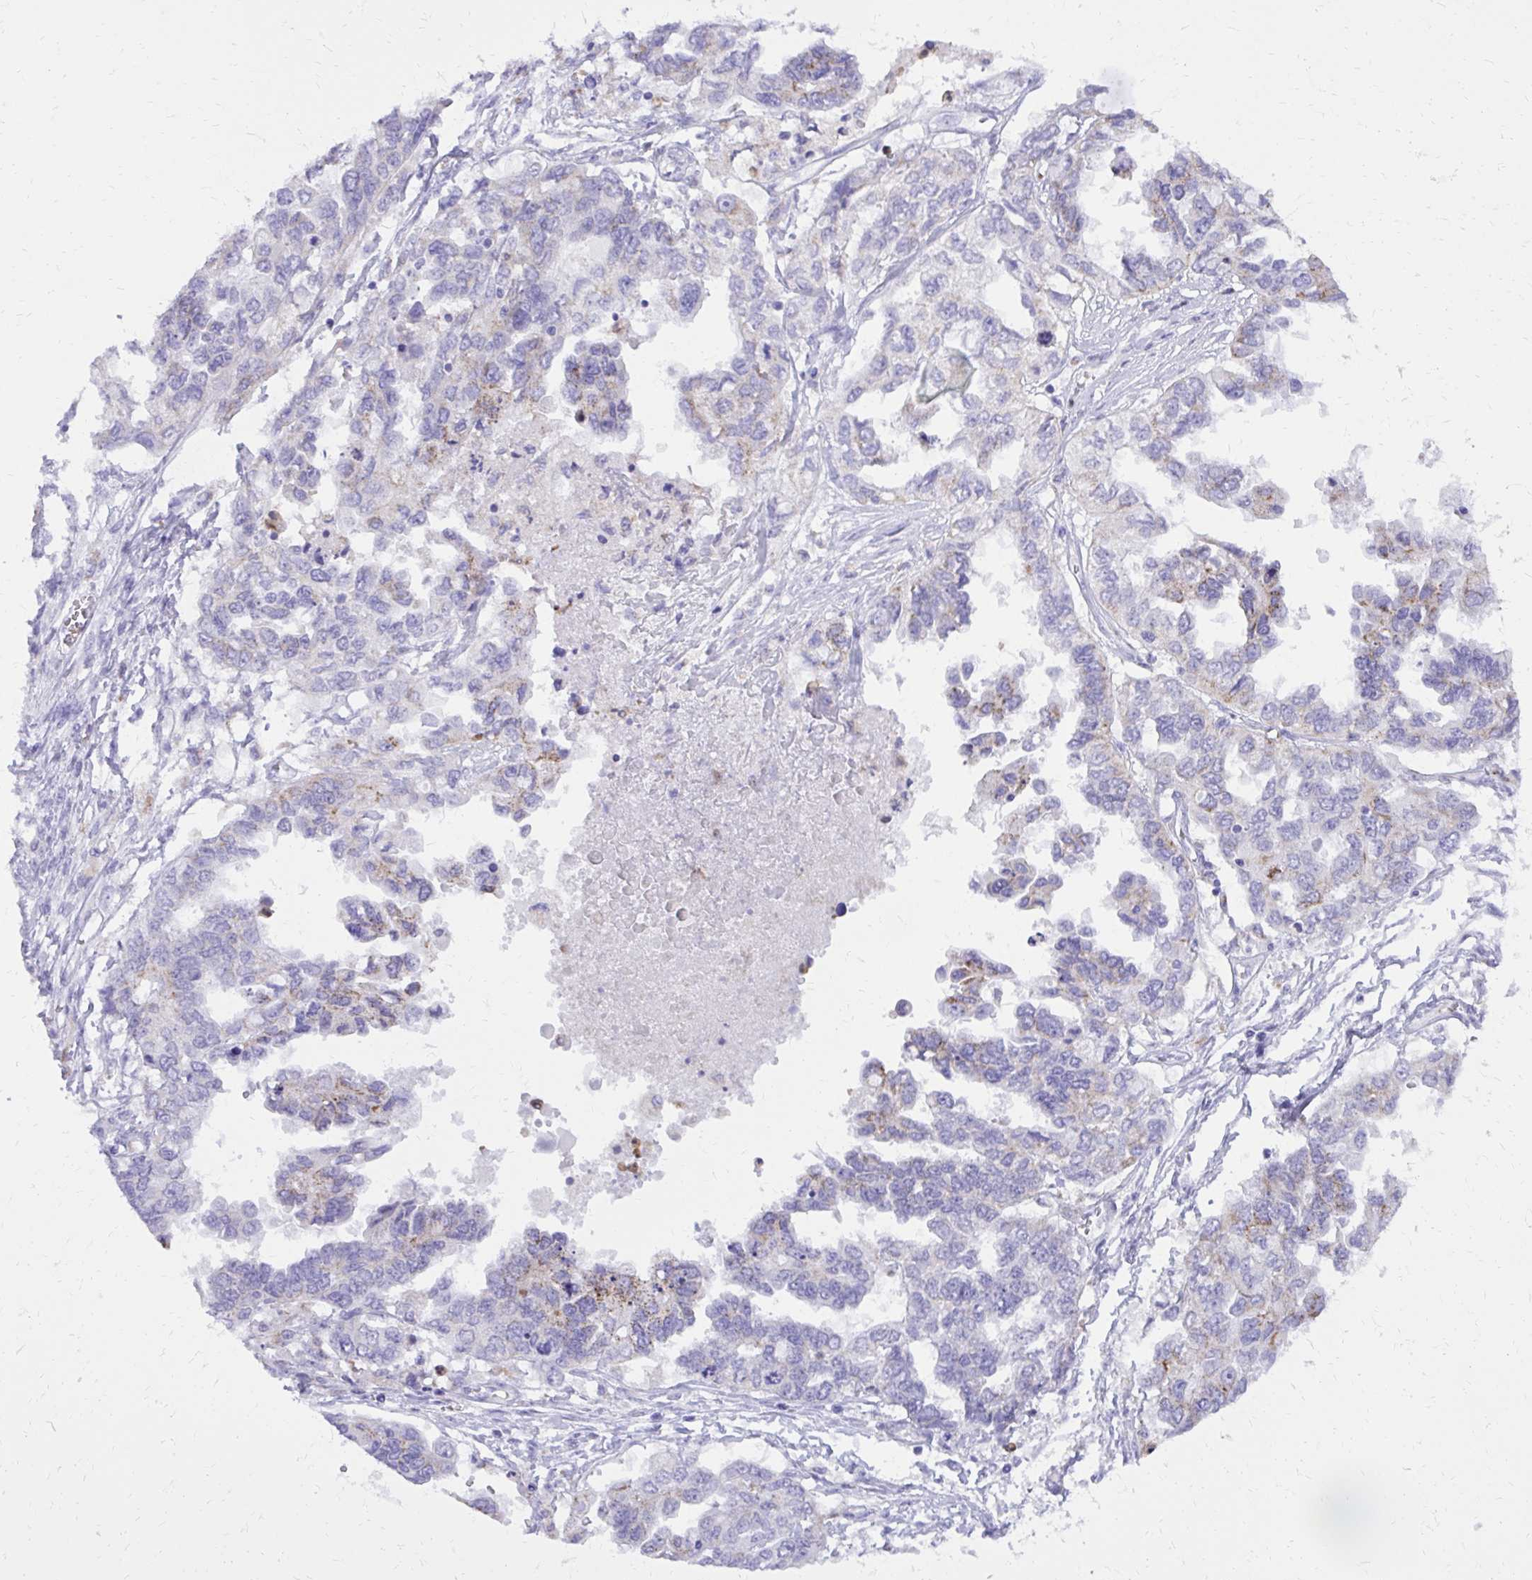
{"staining": {"intensity": "weak", "quantity": "<25%", "location": "cytoplasmic/membranous"}, "tissue": "ovarian cancer", "cell_type": "Tumor cells", "image_type": "cancer", "snomed": [{"axis": "morphology", "description": "Cystadenocarcinoma, serous, NOS"}, {"axis": "topography", "description": "Ovary"}], "caption": "This is a histopathology image of immunohistochemistry (IHC) staining of ovarian cancer, which shows no positivity in tumor cells.", "gene": "CAT", "patient": {"sex": "female", "age": 53}}